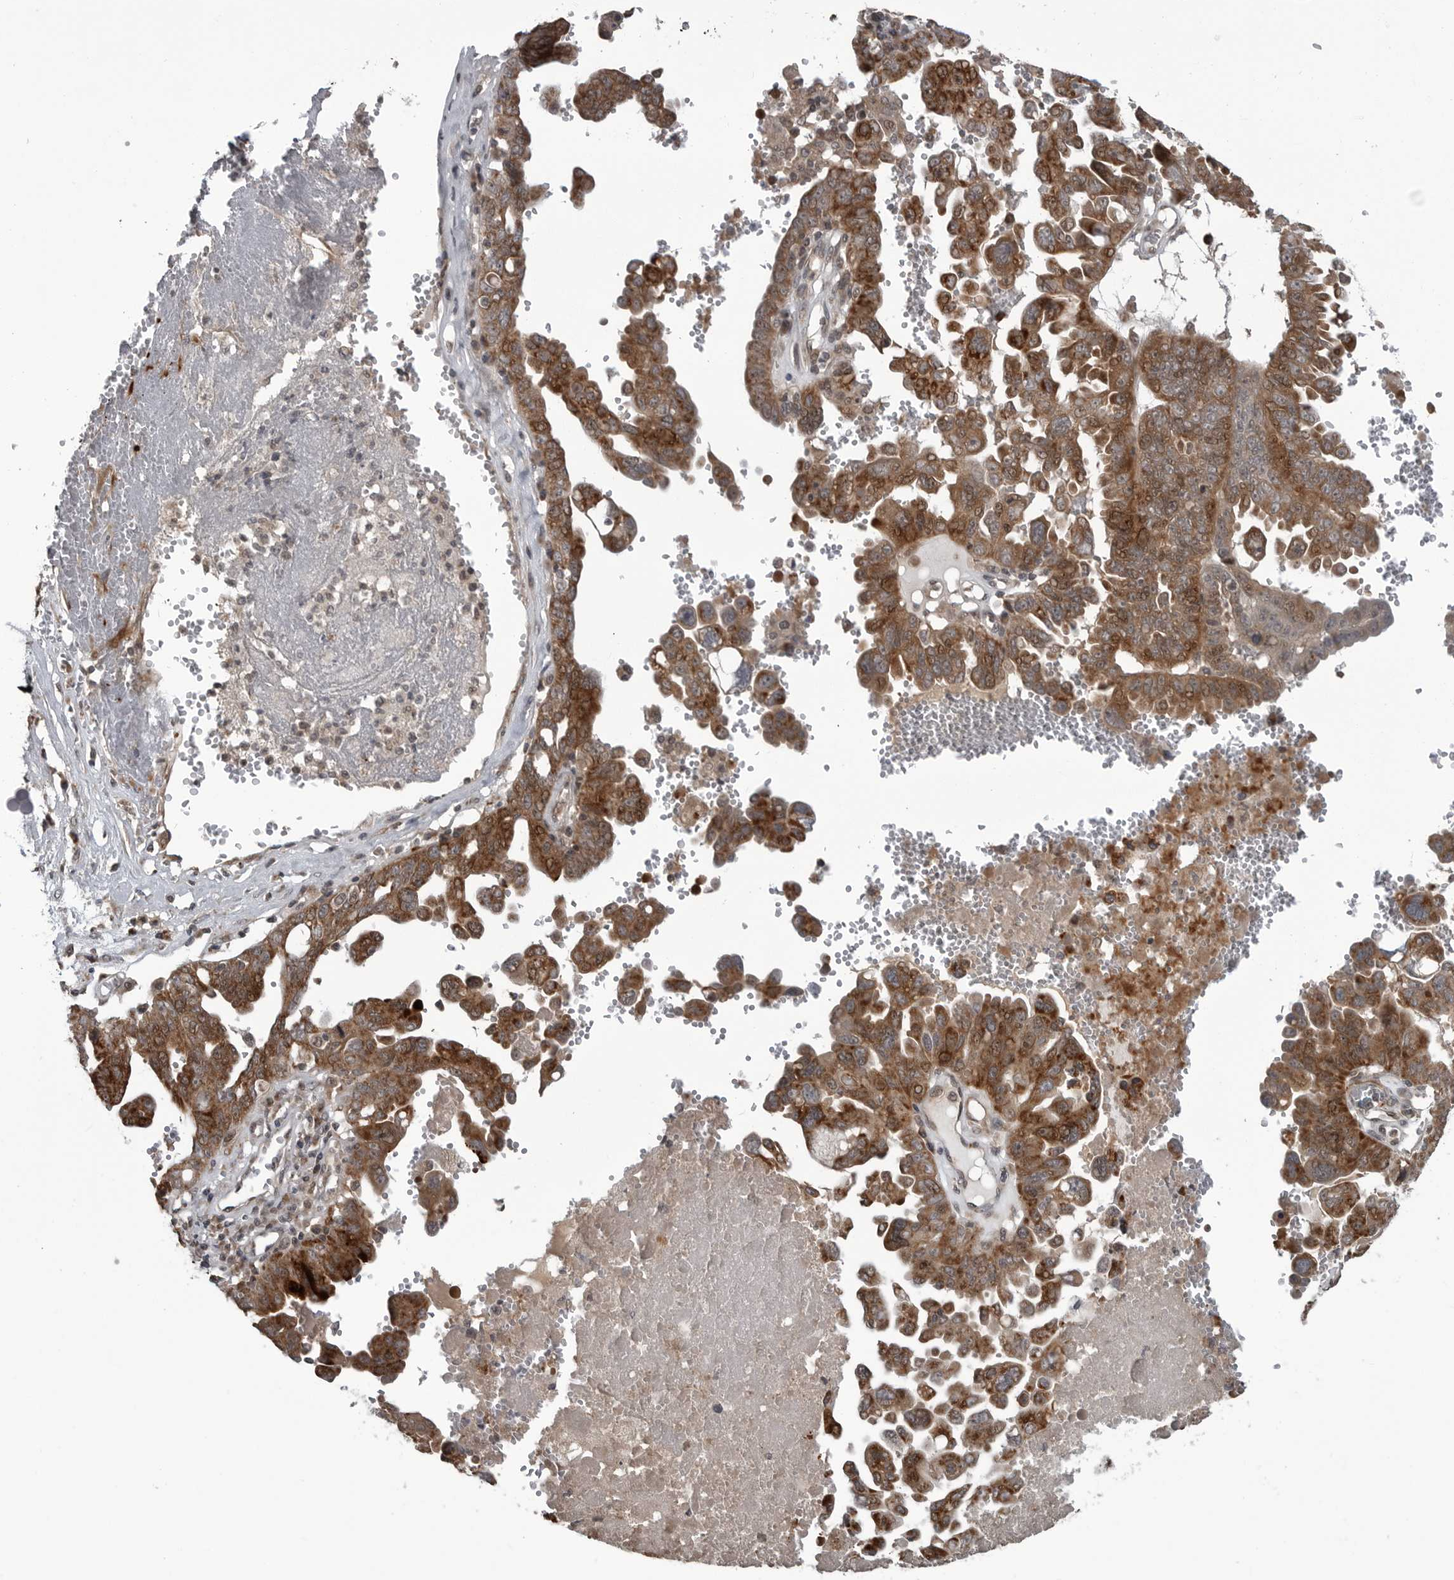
{"staining": {"intensity": "strong", "quantity": "25%-75%", "location": "cytoplasmic/membranous"}, "tissue": "ovarian cancer", "cell_type": "Tumor cells", "image_type": "cancer", "snomed": [{"axis": "morphology", "description": "Carcinoma, endometroid"}, {"axis": "topography", "description": "Ovary"}], "caption": "Human ovarian cancer stained for a protein (brown) exhibits strong cytoplasmic/membranous positive positivity in approximately 25%-75% of tumor cells.", "gene": "FAAP100", "patient": {"sex": "female", "age": 62}}